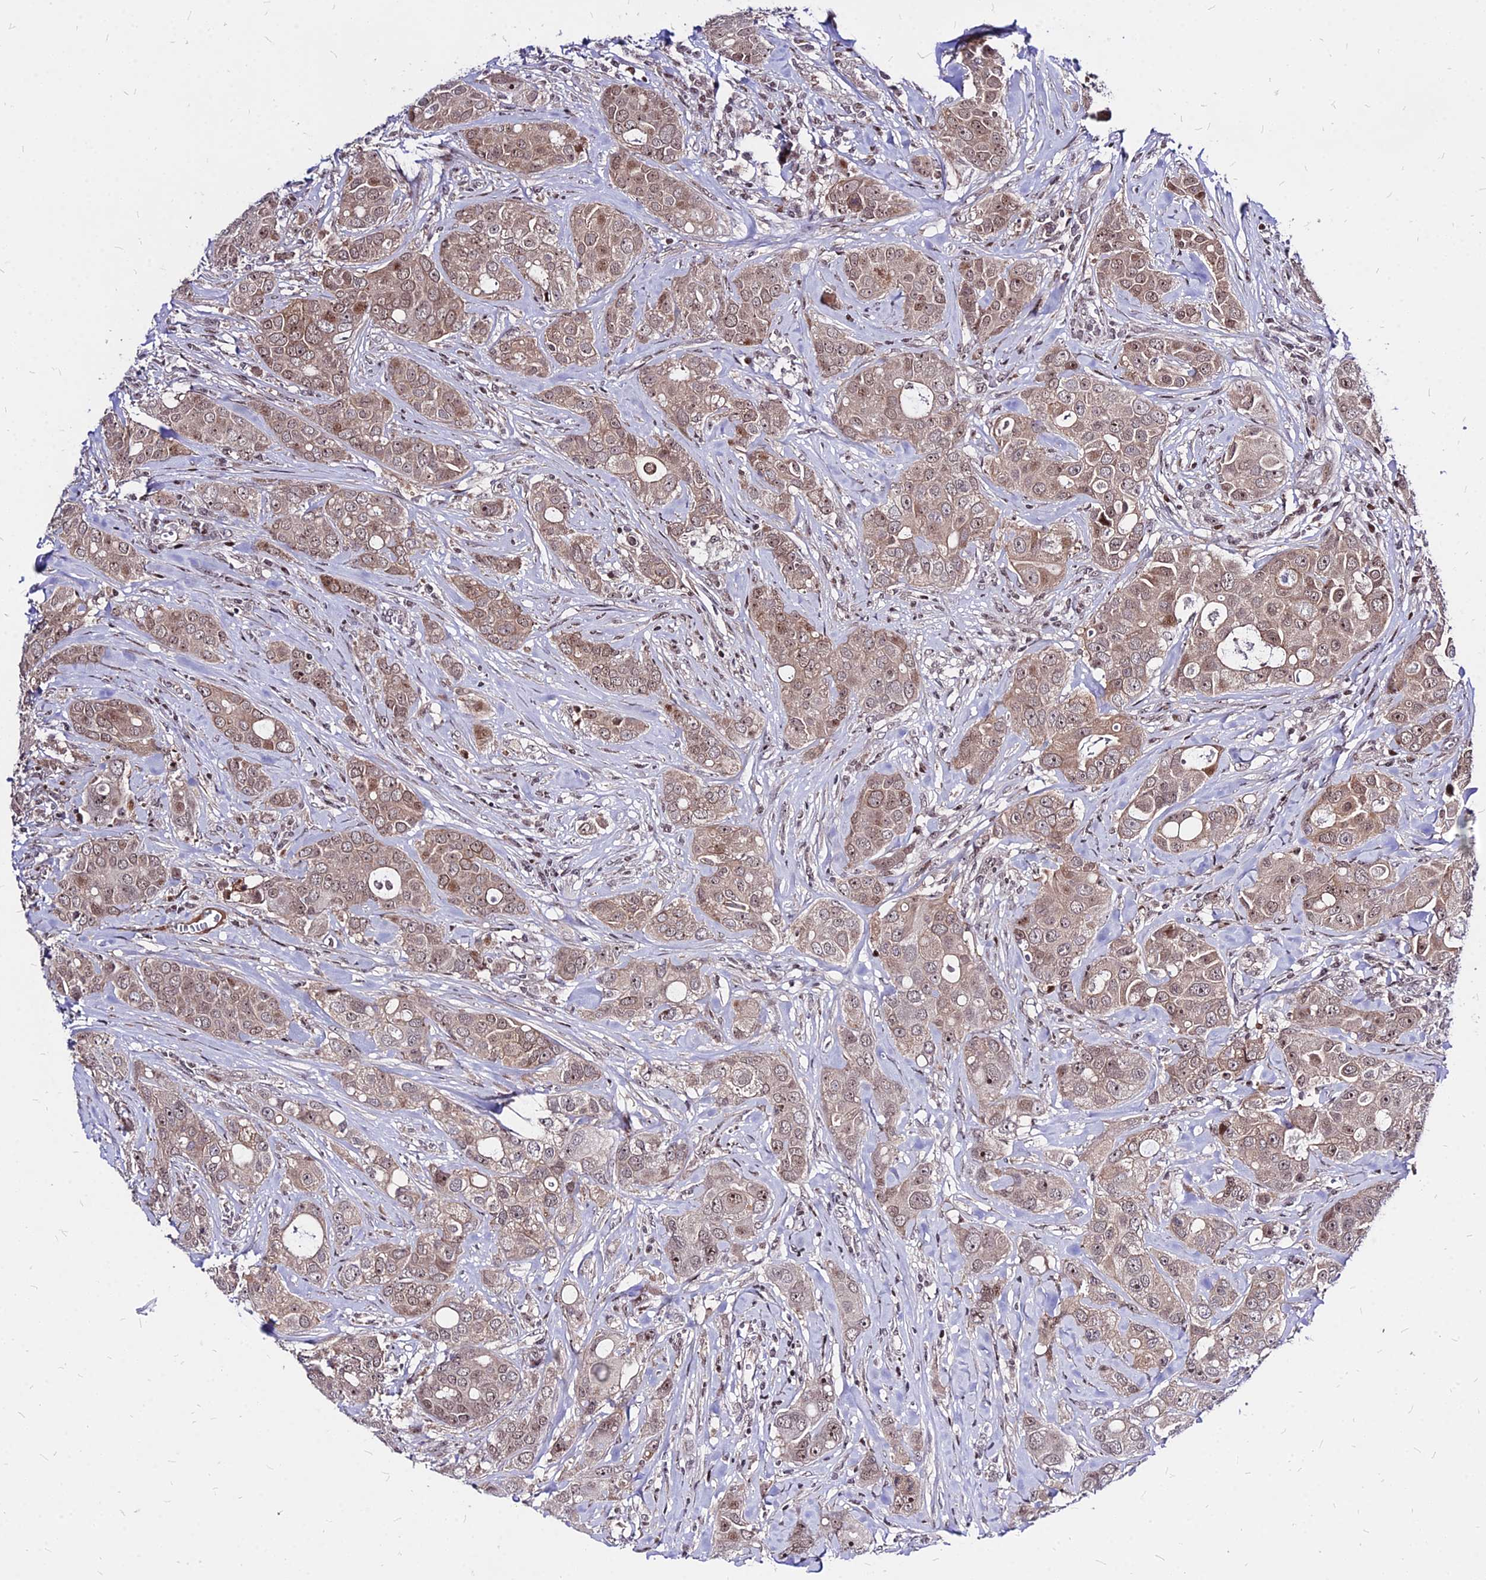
{"staining": {"intensity": "weak", "quantity": ">75%", "location": "cytoplasmic/membranous,nuclear"}, "tissue": "breast cancer", "cell_type": "Tumor cells", "image_type": "cancer", "snomed": [{"axis": "morphology", "description": "Duct carcinoma"}, {"axis": "topography", "description": "Breast"}], "caption": "A micrograph showing weak cytoplasmic/membranous and nuclear staining in approximately >75% of tumor cells in breast infiltrating ductal carcinoma, as visualized by brown immunohistochemical staining.", "gene": "DDX55", "patient": {"sex": "female", "age": 43}}